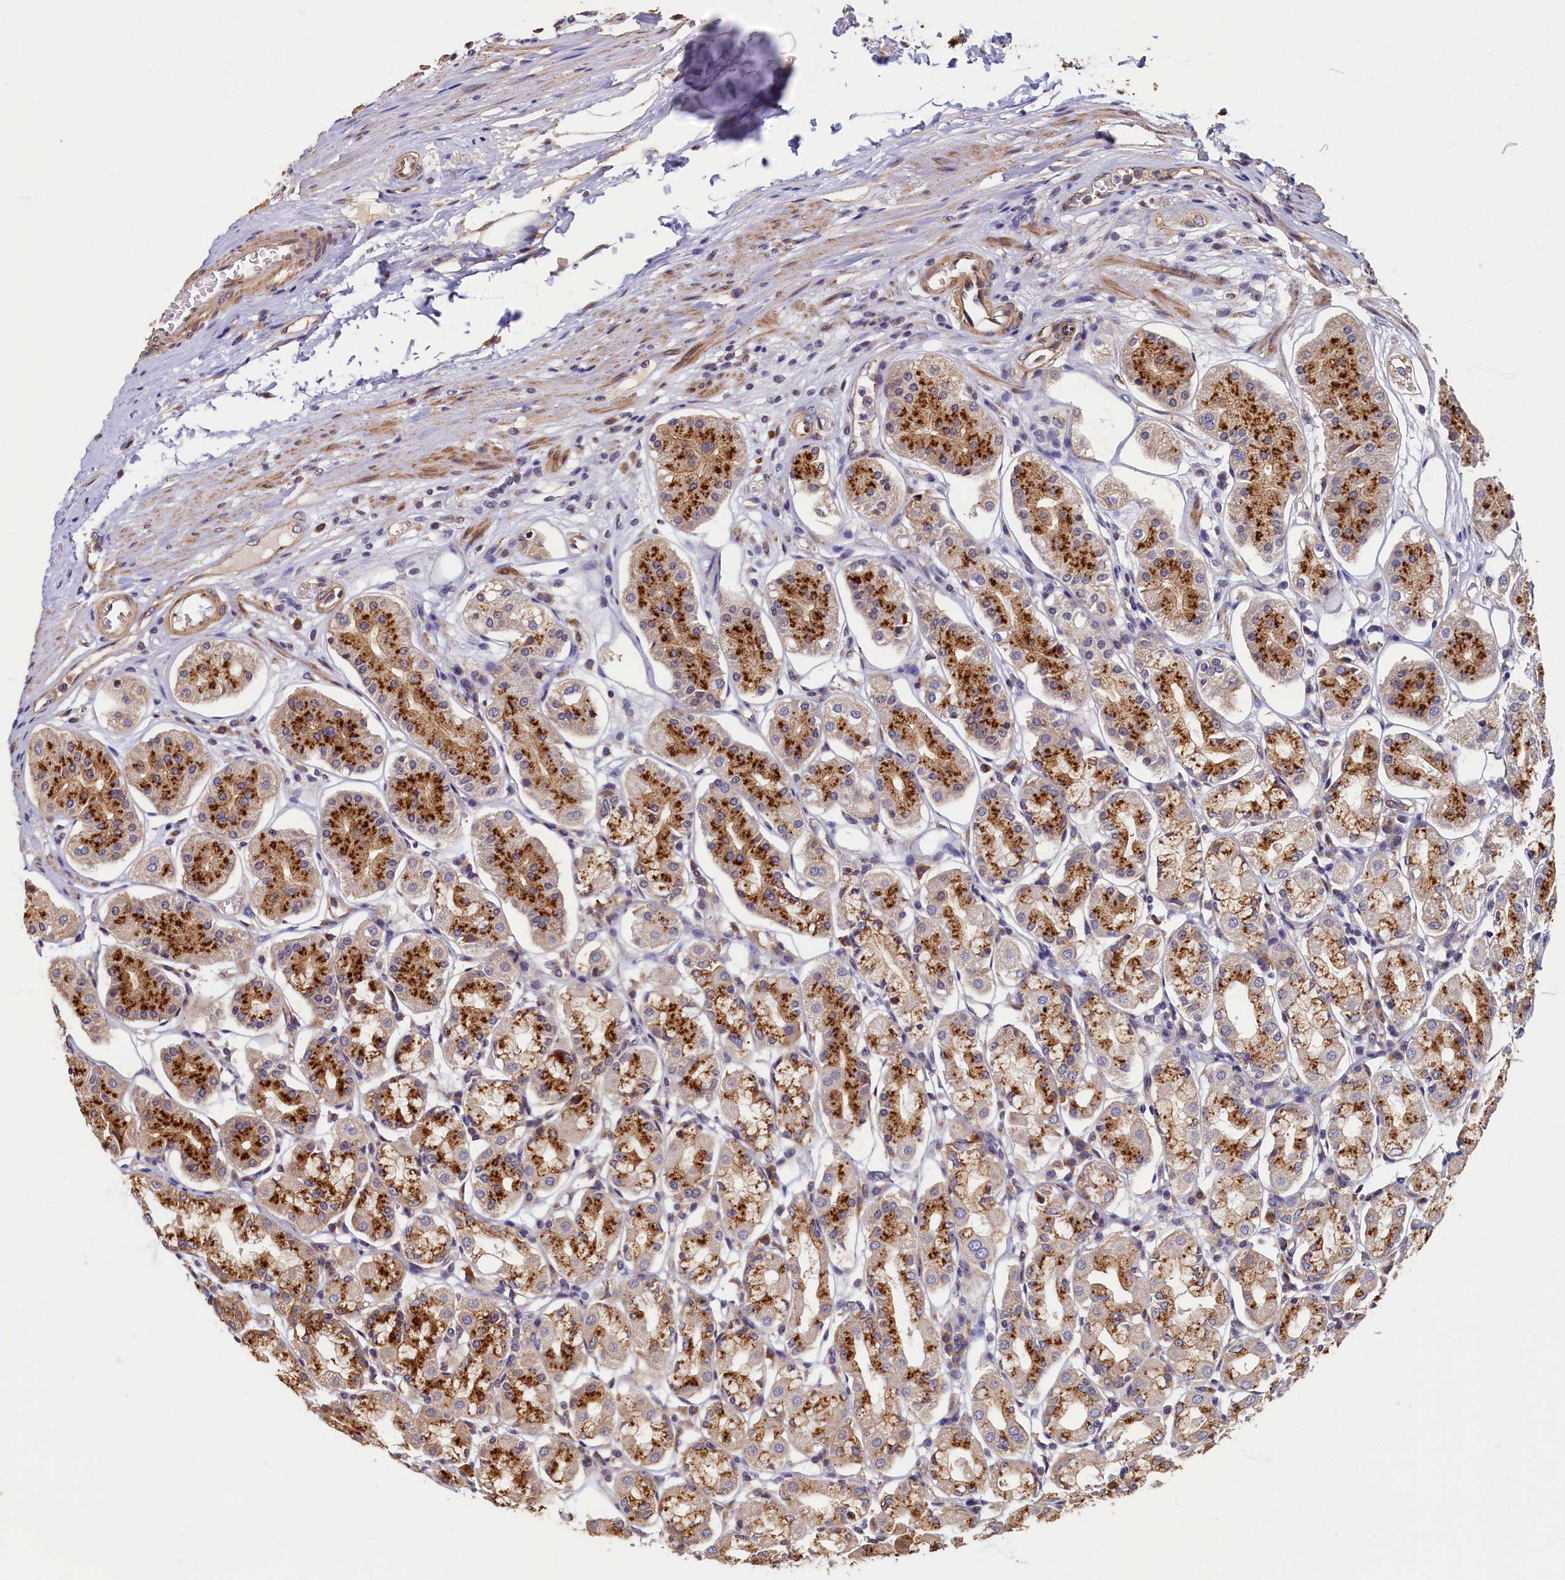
{"staining": {"intensity": "strong", "quantity": ">75%", "location": "cytoplasmic/membranous"}, "tissue": "stomach", "cell_type": "Glandular cells", "image_type": "normal", "snomed": [{"axis": "morphology", "description": "Normal tissue, NOS"}, {"axis": "topography", "description": "Stomach, lower"}], "caption": "Protein expression analysis of normal stomach reveals strong cytoplasmic/membranous positivity in about >75% of glandular cells. (DAB = brown stain, brightfield microscopy at high magnification).", "gene": "TMEM181", "patient": {"sex": "female", "age": 56}}